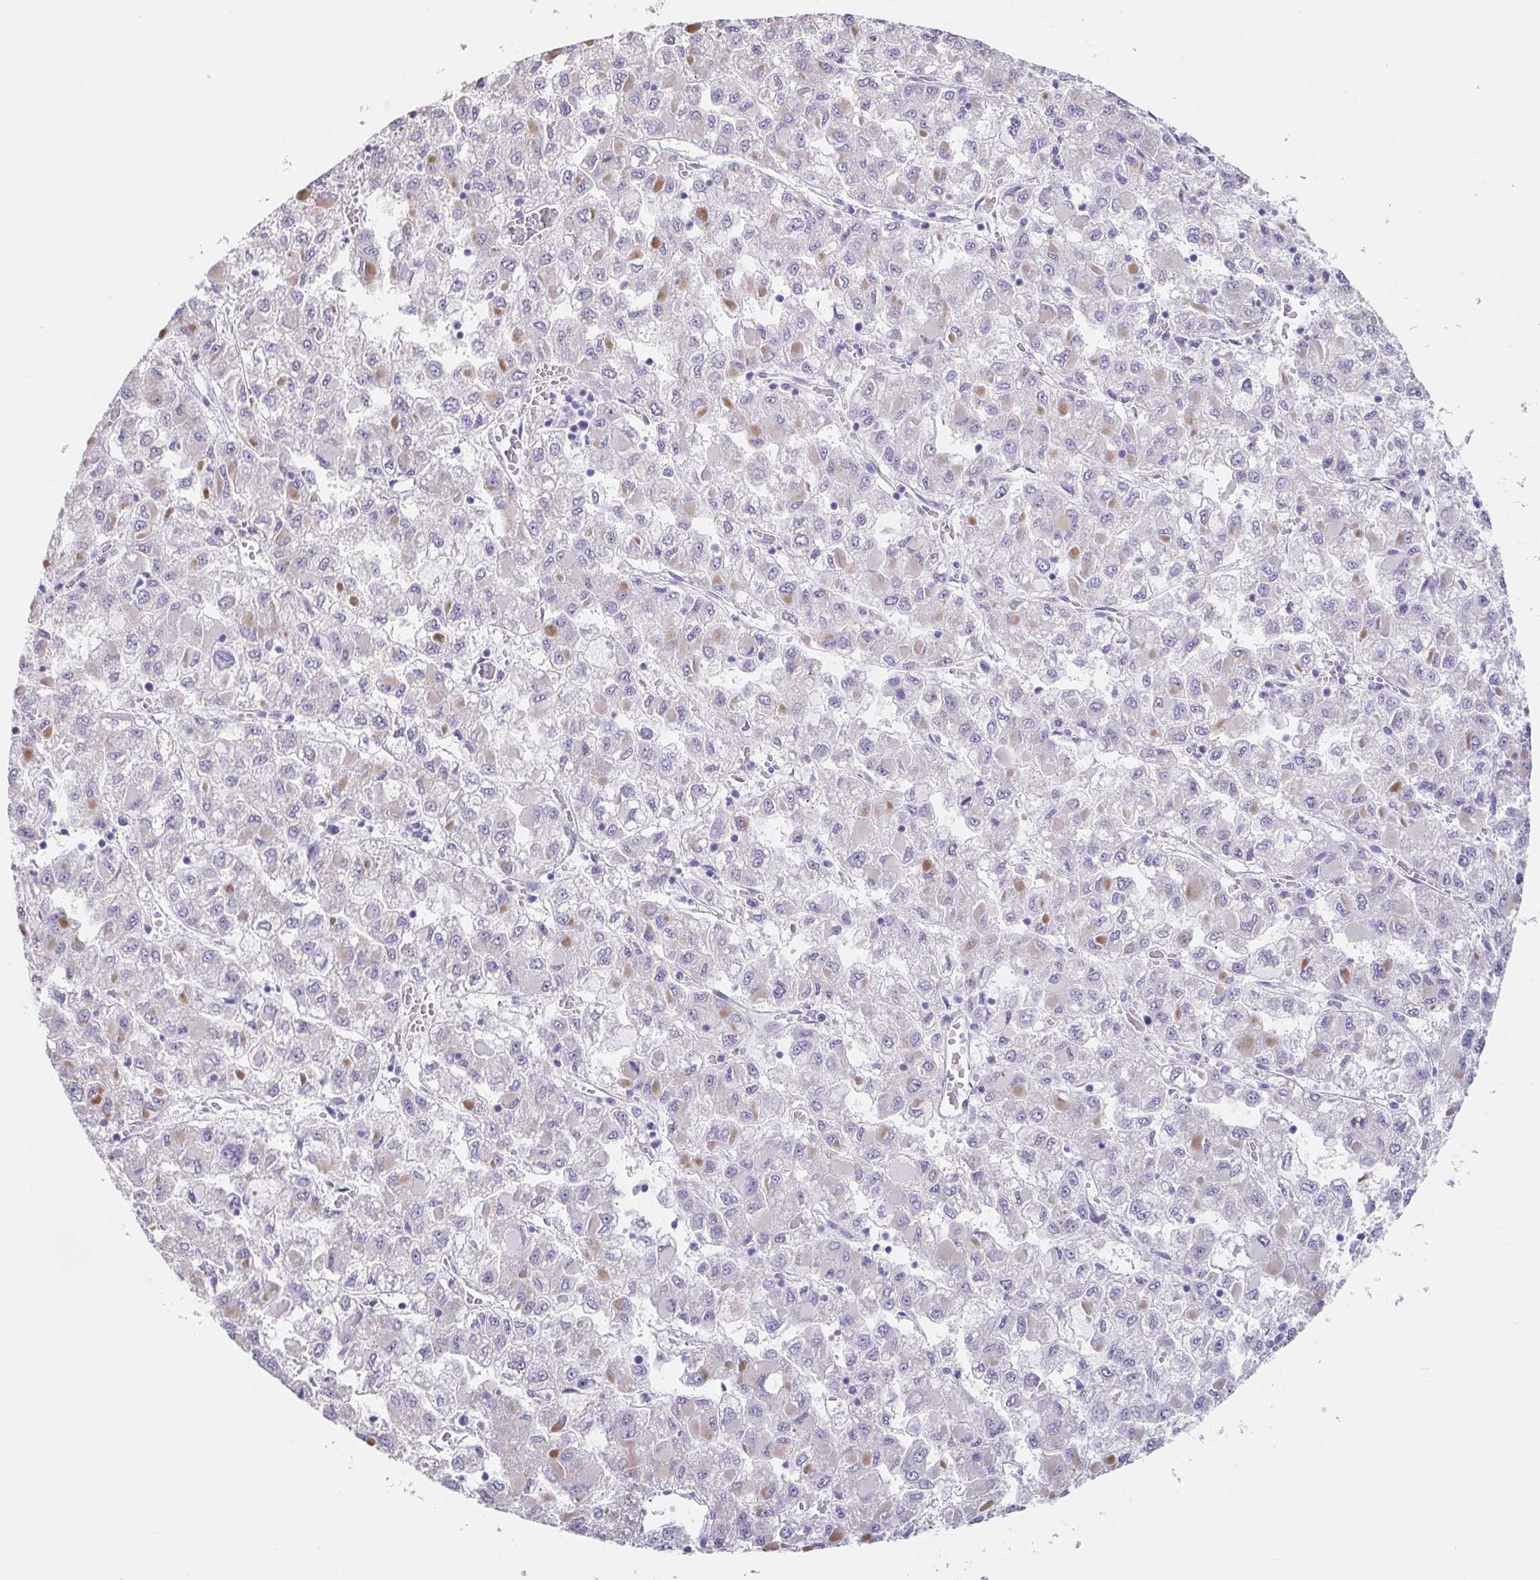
{"staining": {"intensity": "negative", "quantity": "none", "location": "none"}, "tissue": "liver cancer", "cell_type": "Tumor cells", "image_type": "cancer", "snomed": [{"axis": "morphology", "description": "Carcinoma, Hepatocellular, NOS"}, {"axis": "topography", "description": "Liver"}], "caption": "Tumor cells are negative for brown protein staining in hepatocellular carcinoma (liver).", "gene": "HDGFL1", "patient": {"sex": "male", "age": 40}}